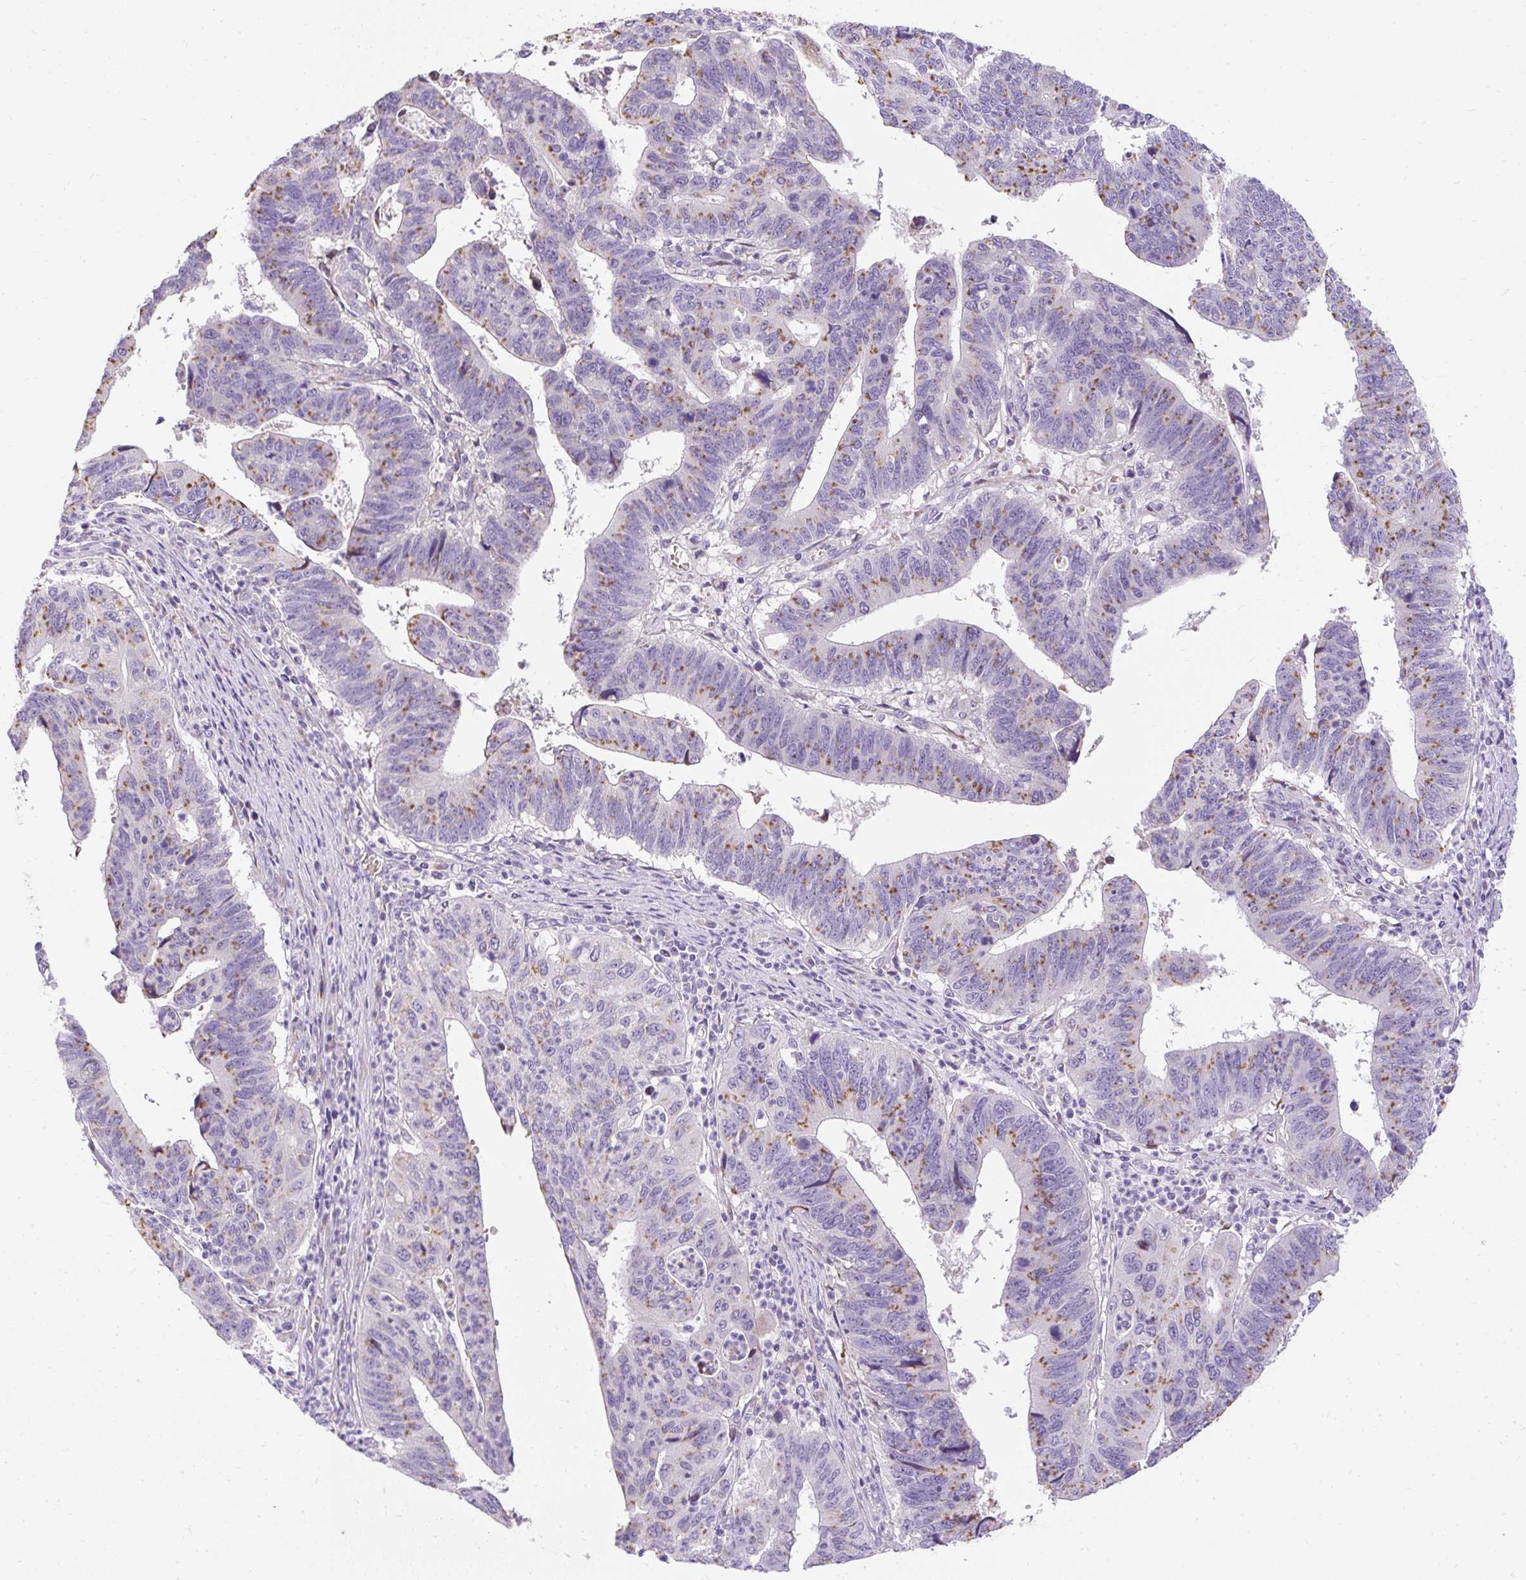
{"staining": {"intensity": "moderate", "quantity": "25%-75%", "location": "cytoplasmic/membranous"}, "tissue": "stomach cancer", "cell_type": "Tumor cells", "image_type": "cancer", "snomed": [{"axis": "morphology", "description": "Adenocarcinoma, NOS"}, {"axis": "topography", "description": "Stomach"}], "caption": "Moderate cytoplasmic/membranous expression is identified in approximately 25%-75% of tumor cells in adenocarcinoma (stomach).", "gene": "DTX4", "patient": {"sex": "male", "age": 59}}